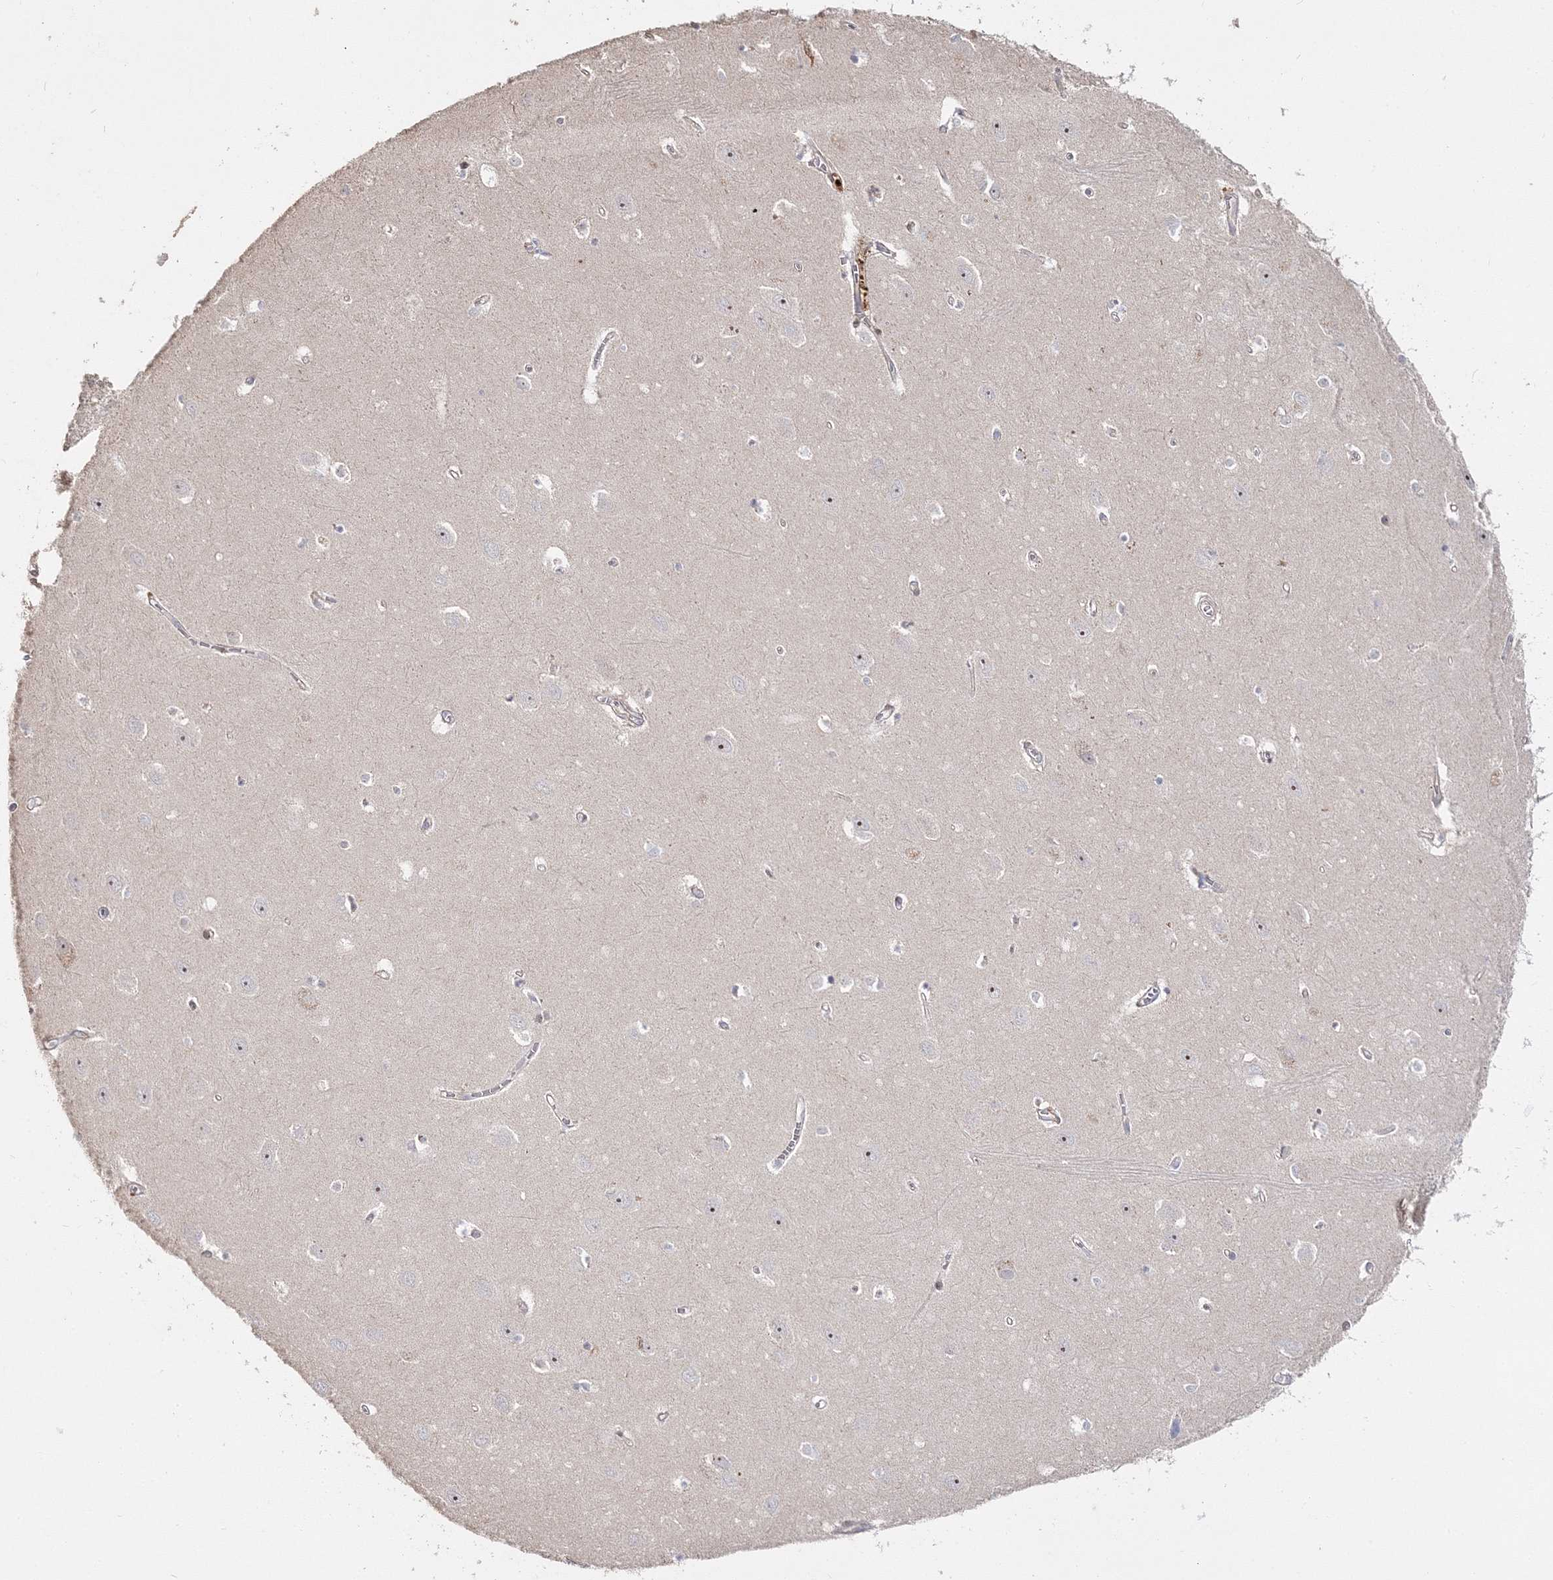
{"staining": {"intensity": "negative", "quantity": "none", "location": "none"}, "tissue": "hippocampus", "cell_type": "Glial cells", "image_type": "normal", "snomed": [{"axis": "morphology", "description": "Normal tissue, NOS"}, {"axis": "topography", "description": "Hippocampus"}], "caption": "Immunohistochemistry (IHC) histopathology image of normal human hippocampus stained for a protein (brown), which exhibits no positivity in glial cells.", "gene": "GJB5", "patient": {"sex": "female", "age": 64}}